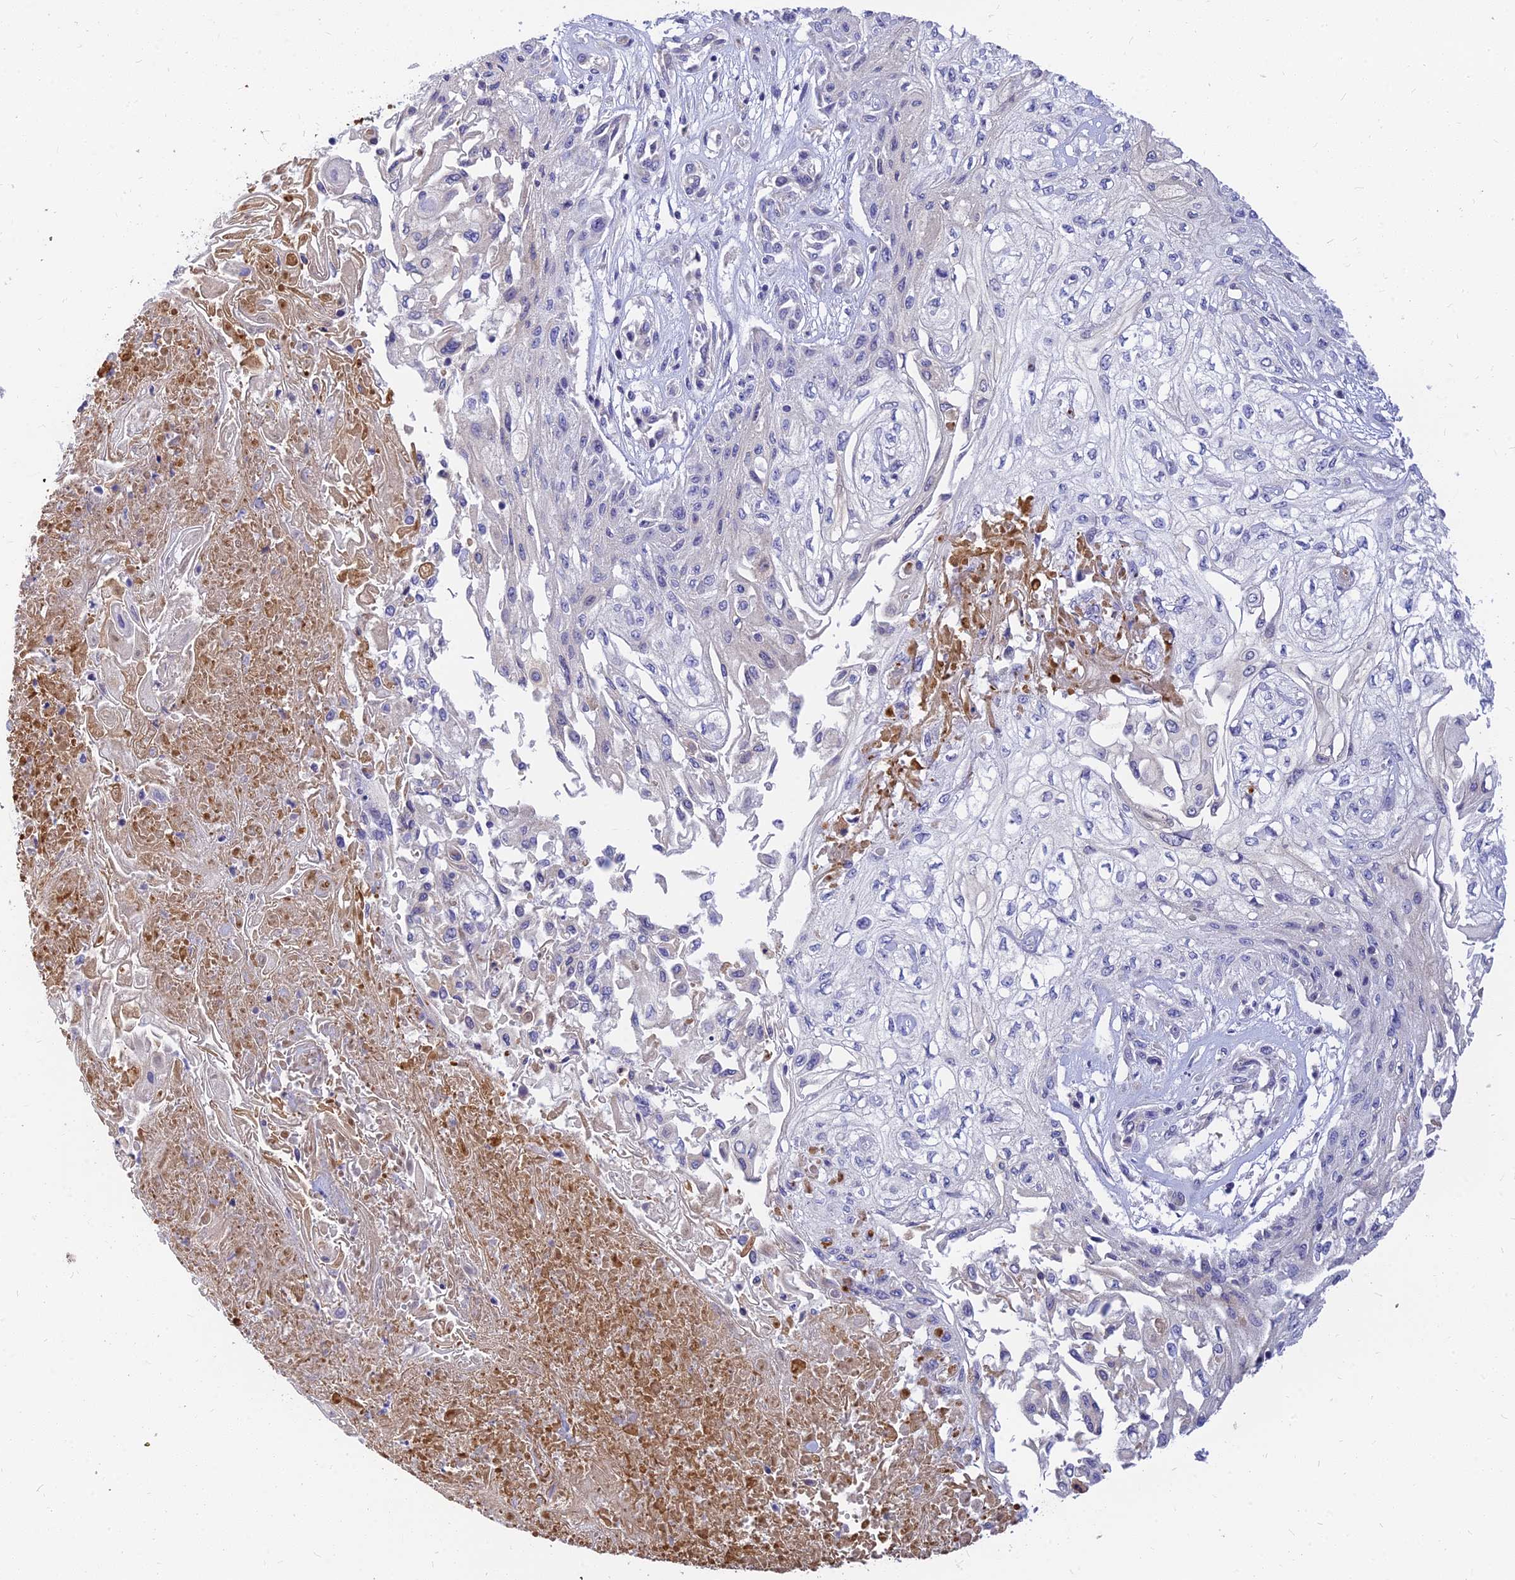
{"staining": {"intensity": "negative", "quantity": "none", "location": "none"}, "tissue": "skin cancer", "cell_type": "Tumor cells", "image_type": "cancer", "snomed": [{"axis": "morphology", "description": "Squamous cell carcinoma, NOS"}, {"axis": "morphology", "description": "Squamous cell carcinoma, metastatic, NOS"}, {"axis": "topography", "description": "Skin"}, {"axis": "topography", "description": "Lymph node"}], "caption": "The micrograph shows no staining of tumor cells in metastatic squamous cell carcinoma (skin). (DAB immunohistochemistry (IHC), high magnification).", "gene": "ANKS4B", "patient": {"sex": "male", "age": 75}}